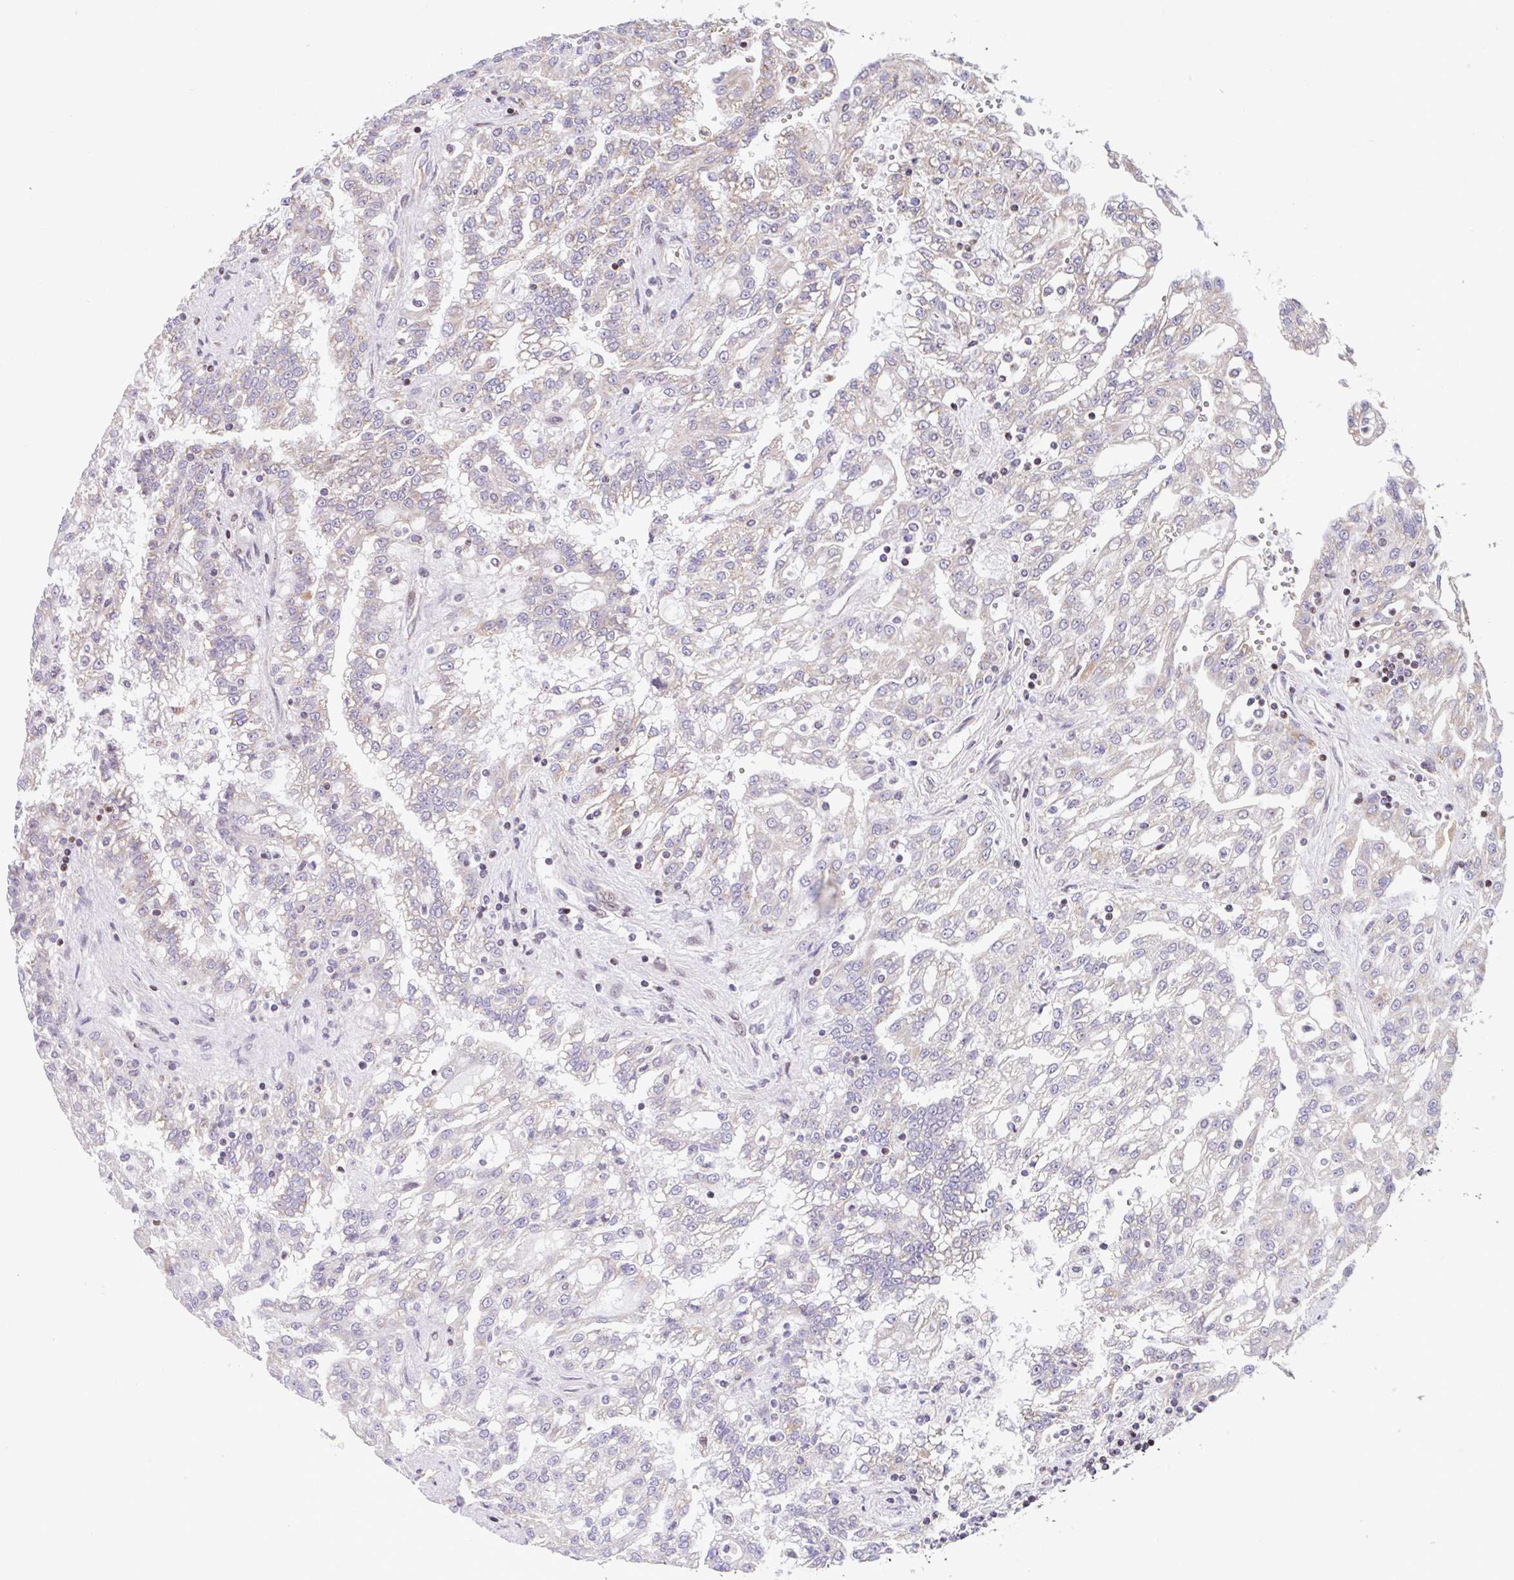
{"staining": {"intensity": "moderate", "quantity": "<25%", "location": "cytoplasmic/membranous"}, "tissue": "renal cancer", "cell_type": "Tumor cells", "image_type": "cancer", "snomed": [{"axis": "morphology", "description": "Adenocarcinoma, NOS"}, {"axis": "topography", "description": "Kidney"}], "caption": "Immunohistochemical staining of adenocarcinoma (renal) displays low levels of moderate cytoplasmic/membranous expression in approximately <25% of tumor cells.", "gene": "FIGNL1", "patient": {"sex": "male", "age": 63}}